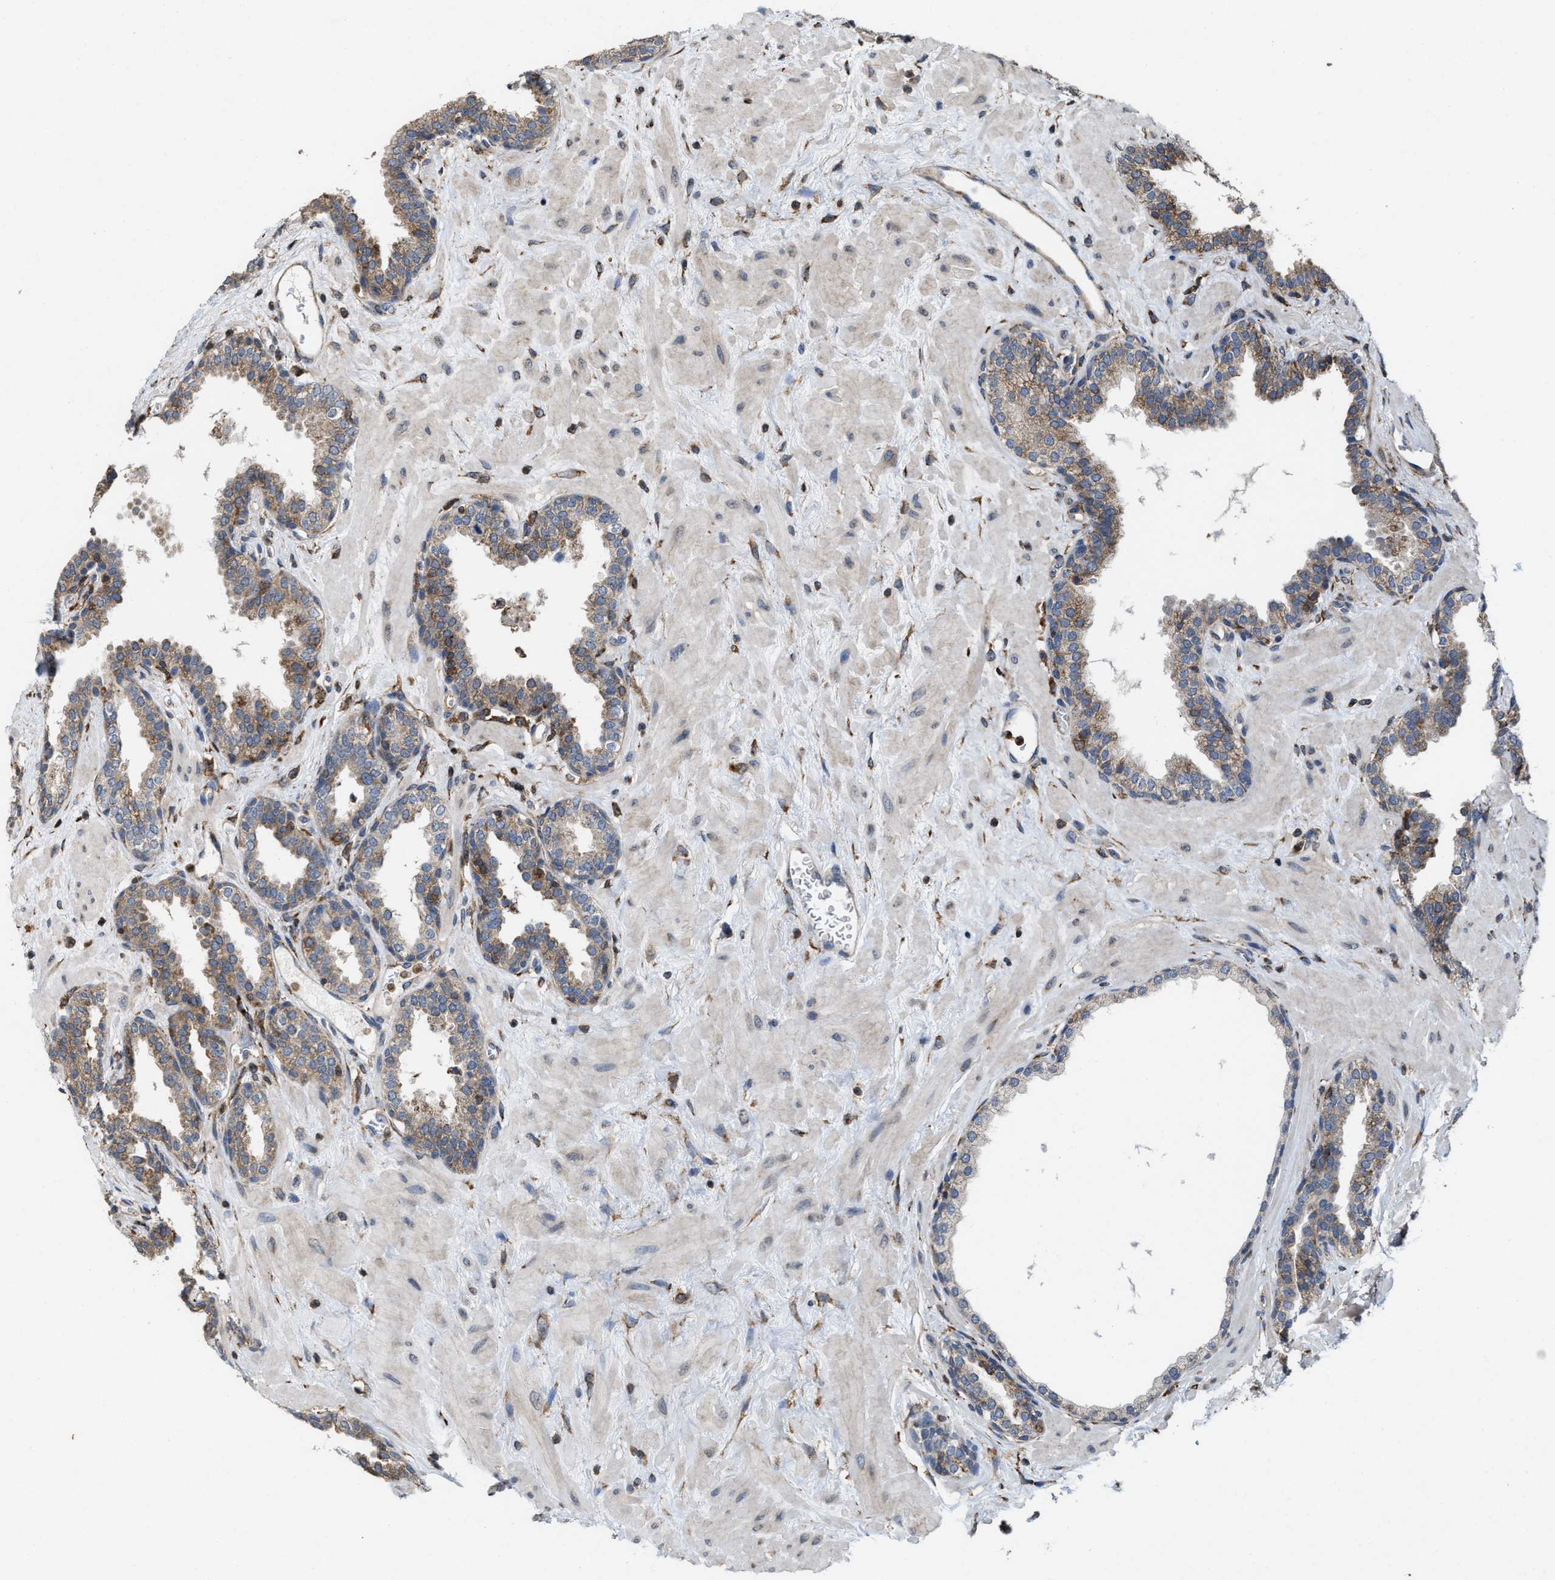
{"staining": {"intensity": "moderate", "quantity": "<25%", "location": "cytoplasmic/membranous"}, "tissue": "prostate", "cell_type": "Glandular cells", "image_type": "normal", "snomed": [{"axis": "morphology", "description": "Normal tissue, NOS"}, {"axis": "topography", "description": "Prostate"}], "caption": "Brown immunohistochemical staining in normal human prostate shows moderate cytoplasmic/membranous staining in about <25% of glandular cells.", "gene": "FGD3", "patient": {"sex": "male", "age": 51}}